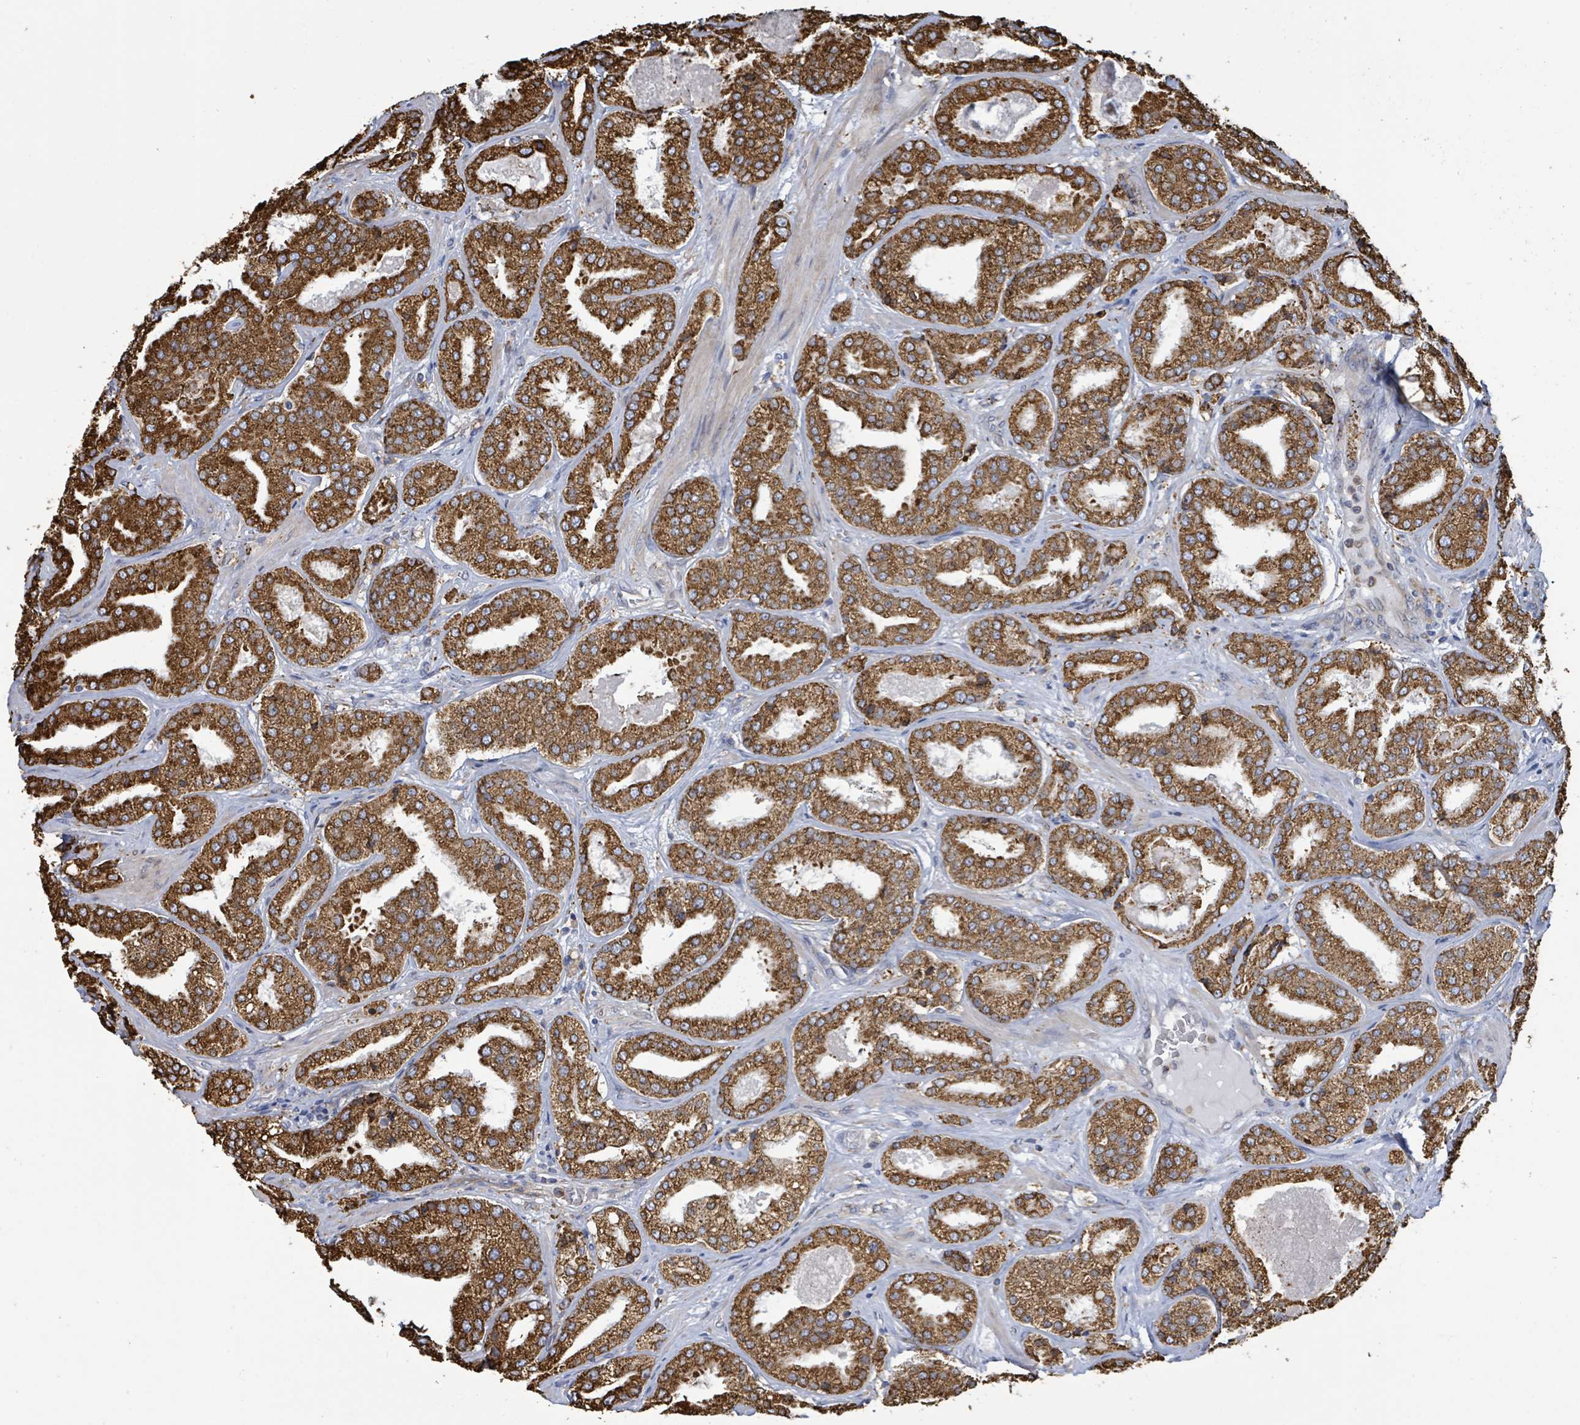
{"staining": {"intensity": "strong", "quantity": ">75%", "location": "cytoplasmic/membranous"}, "tissue": "prostate cancer", "cell_type": "Tumor cells", "image_type": "cancer", "snomed": [{"axis": "morphology", "description": "Adenocarcinoma, High grade"}, {"axis": "topography", "description": "Prostate"}], "caption": "DAB immunohistochemical staining of adenocarcinoma (high-grade) (prostate) shows strong cytoplasmic/membranous protein positivity in approximately >75% of tumor cells.", "gene": "RFPL4A", "patient": {"sex": "male", "age": 63}}